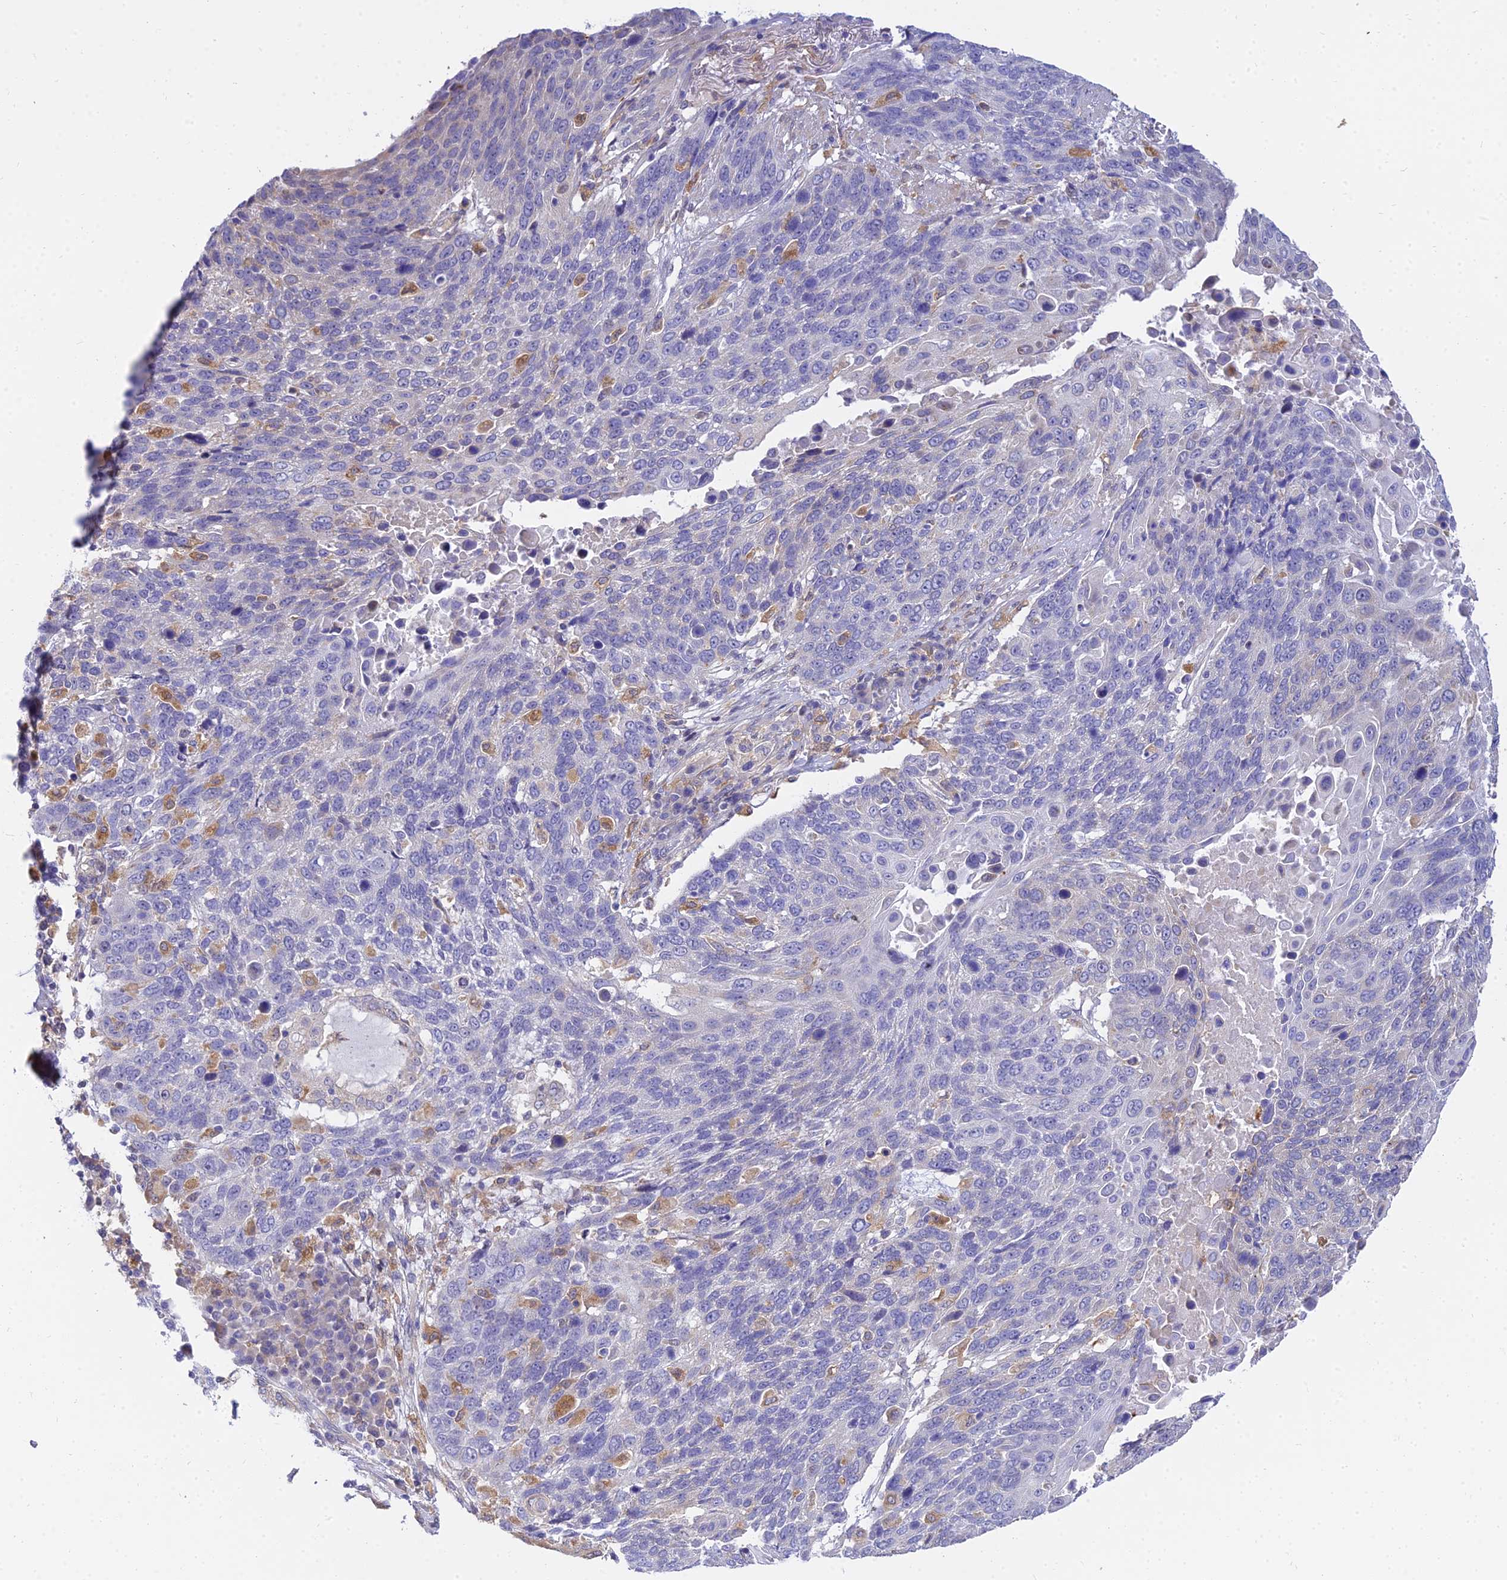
{"staining": {"intensity": "negative", "quantity": "none", "location": "none"}, "tissue": "lung cancer", "cell_type": "Tumor cells", "image_type": "cancer", "snomed": [{"axis": "morphology", "description": "Squamous cell carcinoma, NOS"}, {"axis": "topography", "description": "Lung"}], "caption": "High magnification brightfield microscopy of lung cancer stained with DAB (brown) and counterstained with hematoxylin (blue): tumor cells show no significant expression. The staining was performed using DAB (3,3'-diaminobenzidine) to visualize the protein expression in brown, while the nuclei were stained in blue with hematoxylin (Magnification: 20x).", "gene": "ARL8B", "patient": {"sex": "male", "age": 66}}